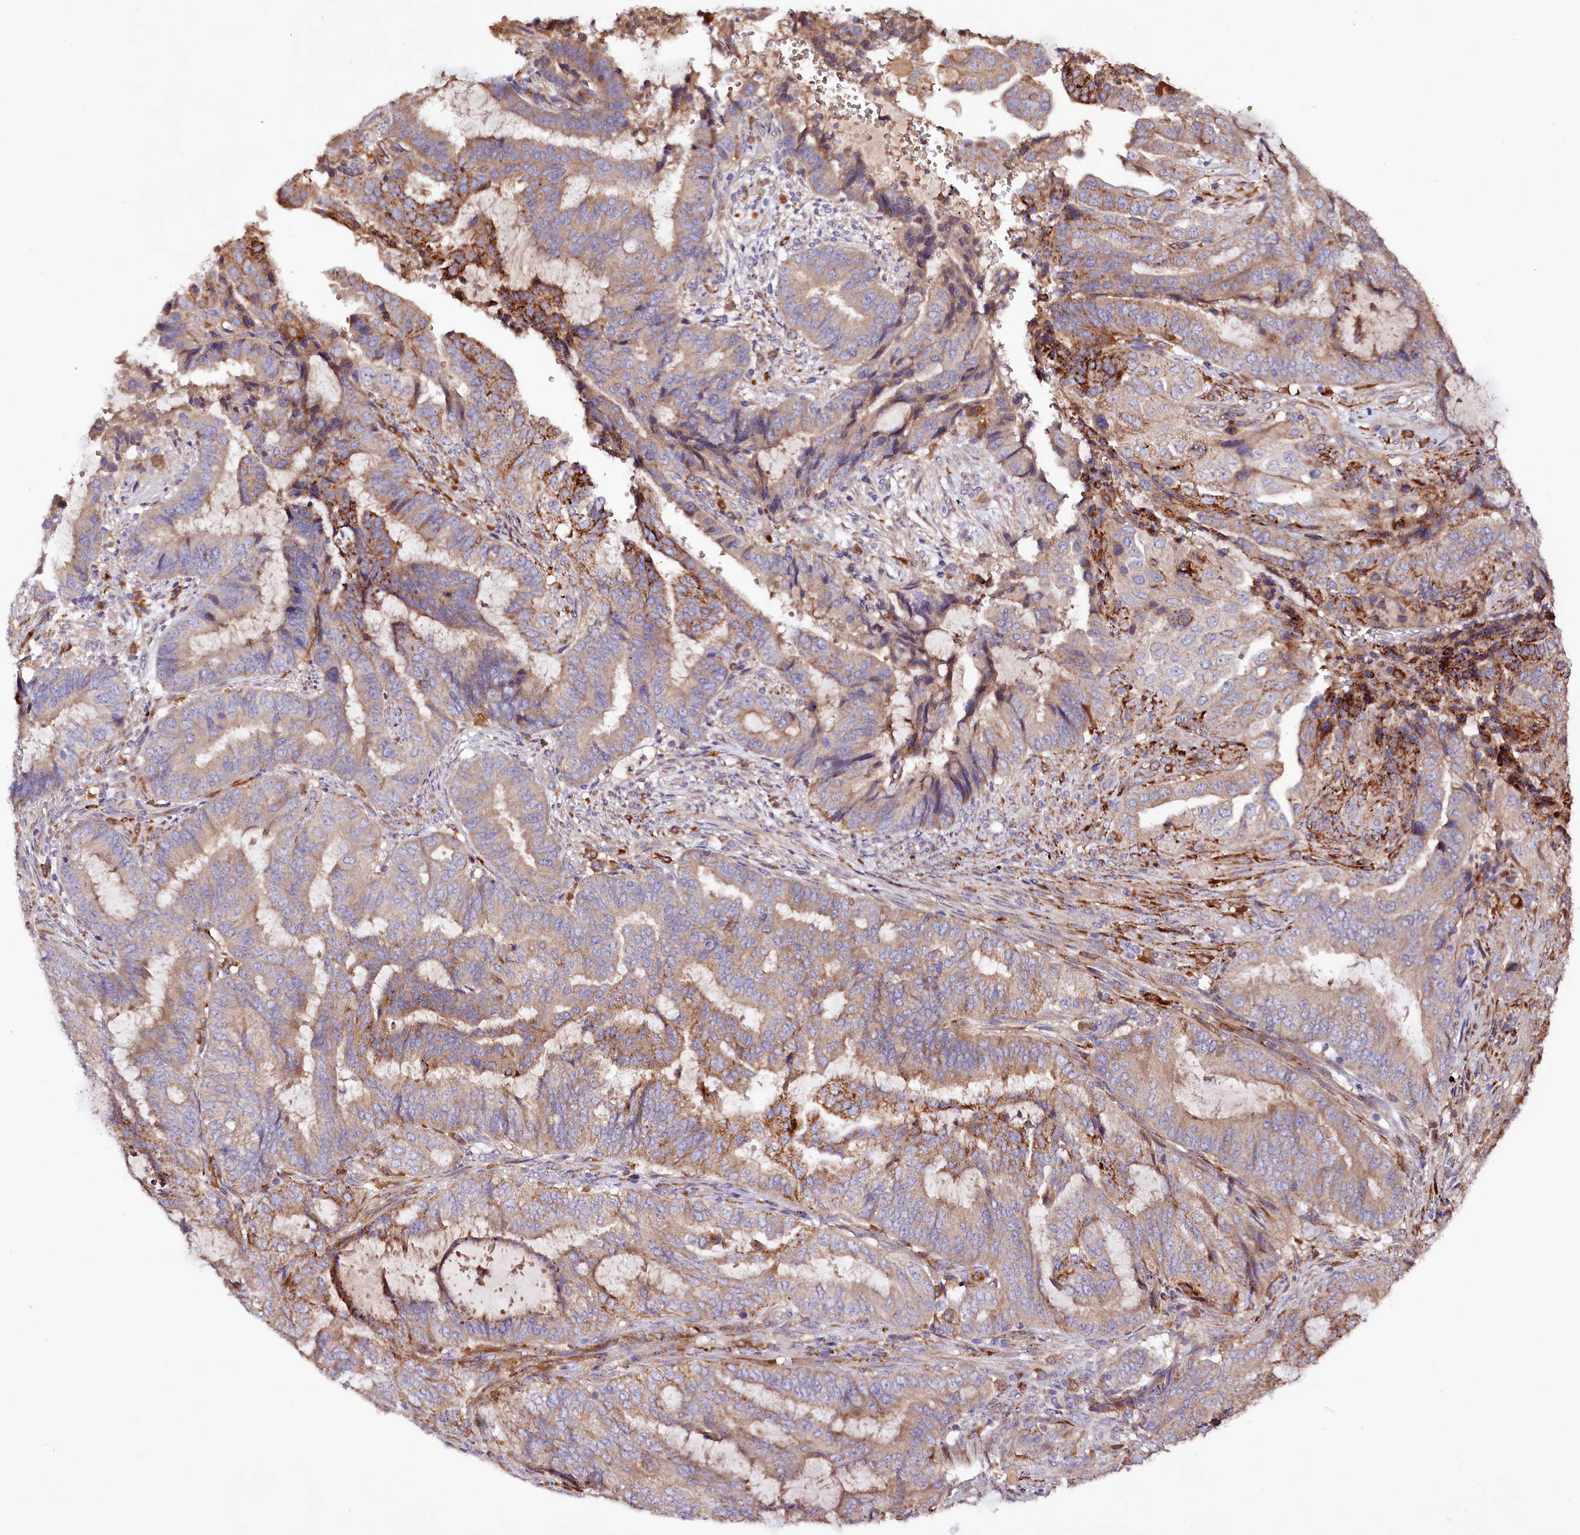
{"staining": {"intensity": "moderate", "quantity": "25%-75%", "location": "cytoplasmic/membranous"}, "tissue": "endometrial cancer", "cell_type": "Tumor cells", "image_type": "cancer", "snomed": [{"axis": "morphology", "description": "Adenocarcinoma, NOS"}, {"axis": "topography", "description": "Endometrium"}], "caption": "IHC photomicrograph of human endometrial adenocarcinoma stained for a protein (brown), which displays medium levels of moderate cytoplasmic/membranous expression in about 25%-75% of tumor cells.", "gene": "DMXL2", "patient": {"sex": "female", "age": 51}}